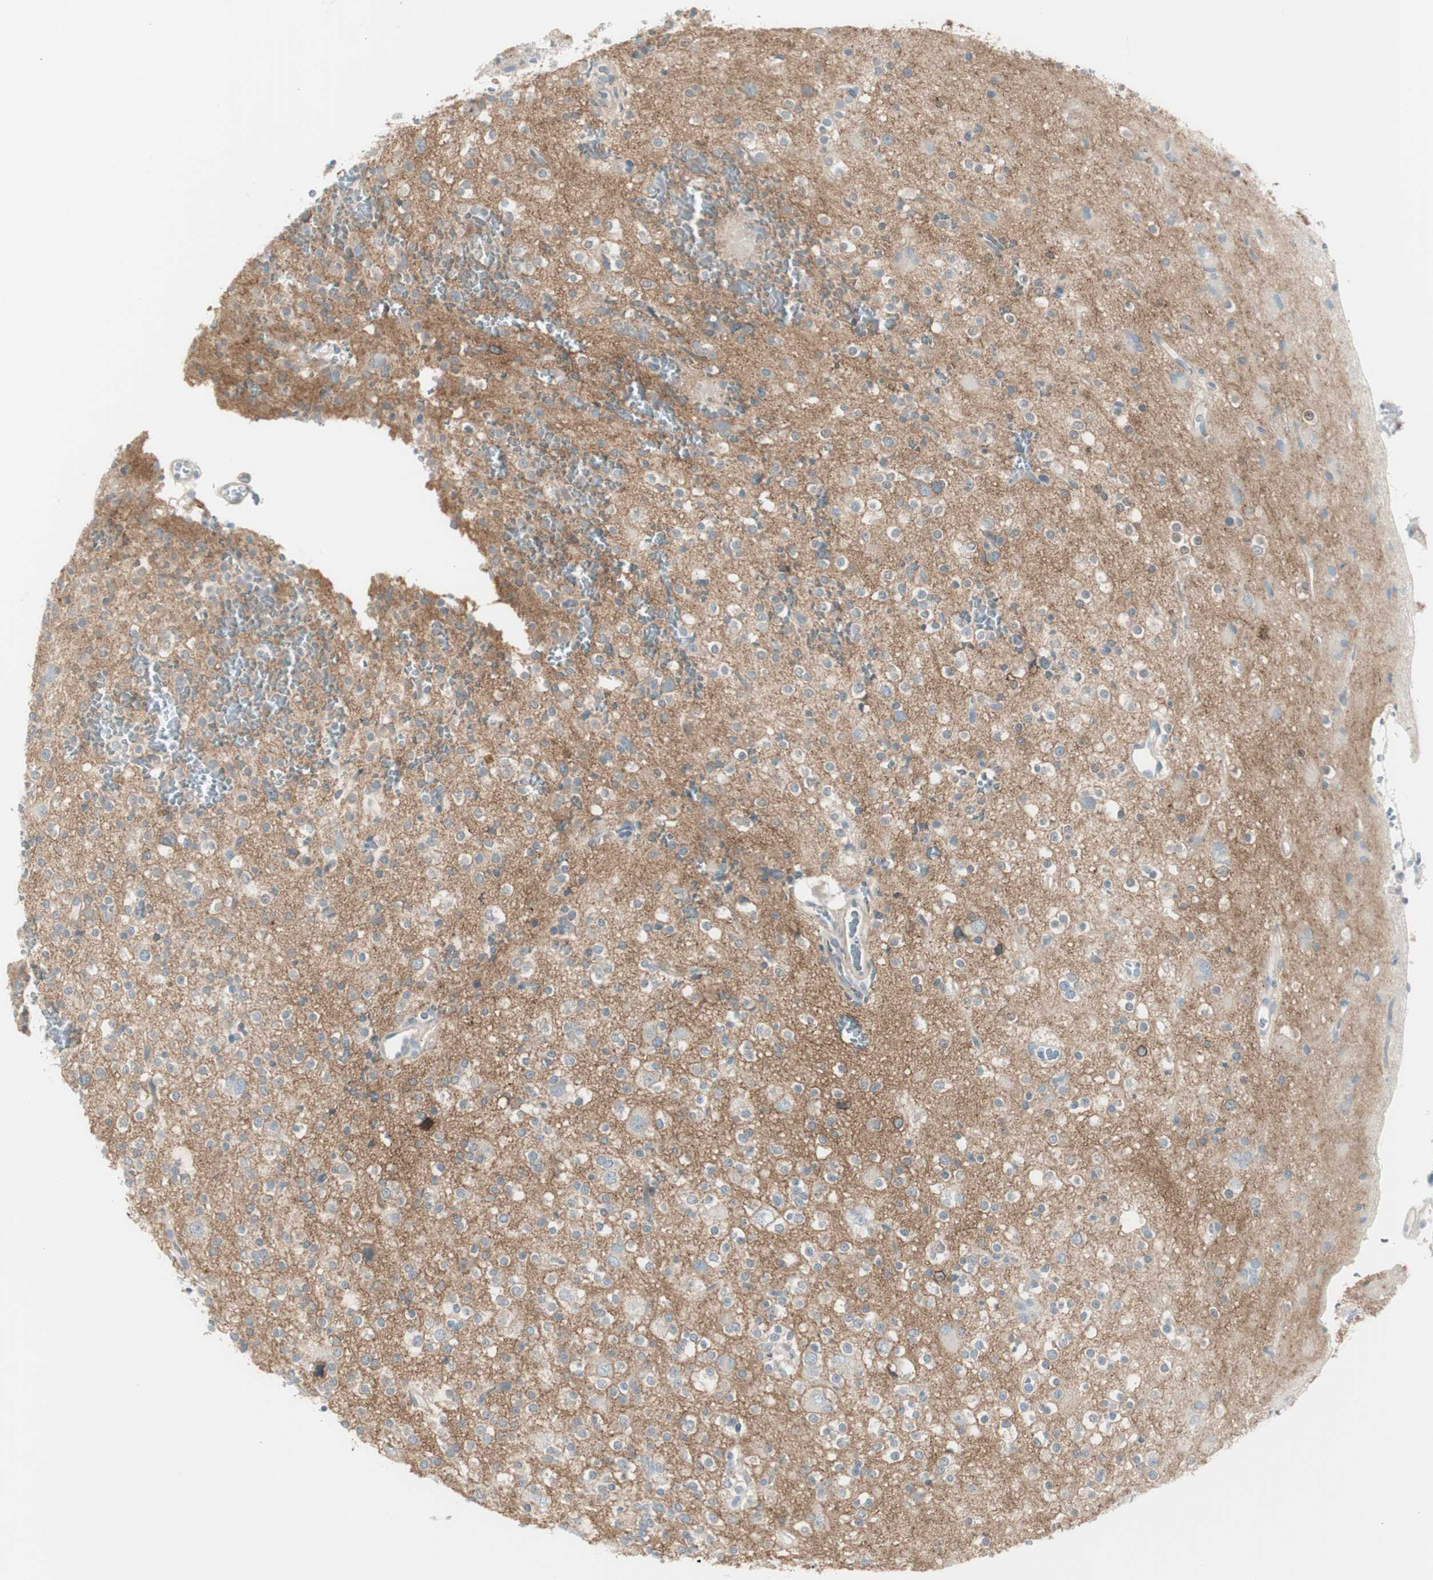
{"staining": {"intensity": "negative", "quantity": "none", "location": "none"}, "tissue": "glioma", "cell_type": "Tumor cells", "image_type": "cancer", "snomed": [{"axis": "morphology", "description": "Glioma, malignant, High grade"}, {"axis": "topography", "description": "Brain"}], "caption": "Human malignant high-grade glioma stained for a protein using immunohistochemistry (IHC) shows no expression in tumor cells.", "gene": "CACNA2D1", "patient": {"sex": "male", "age": 47}}